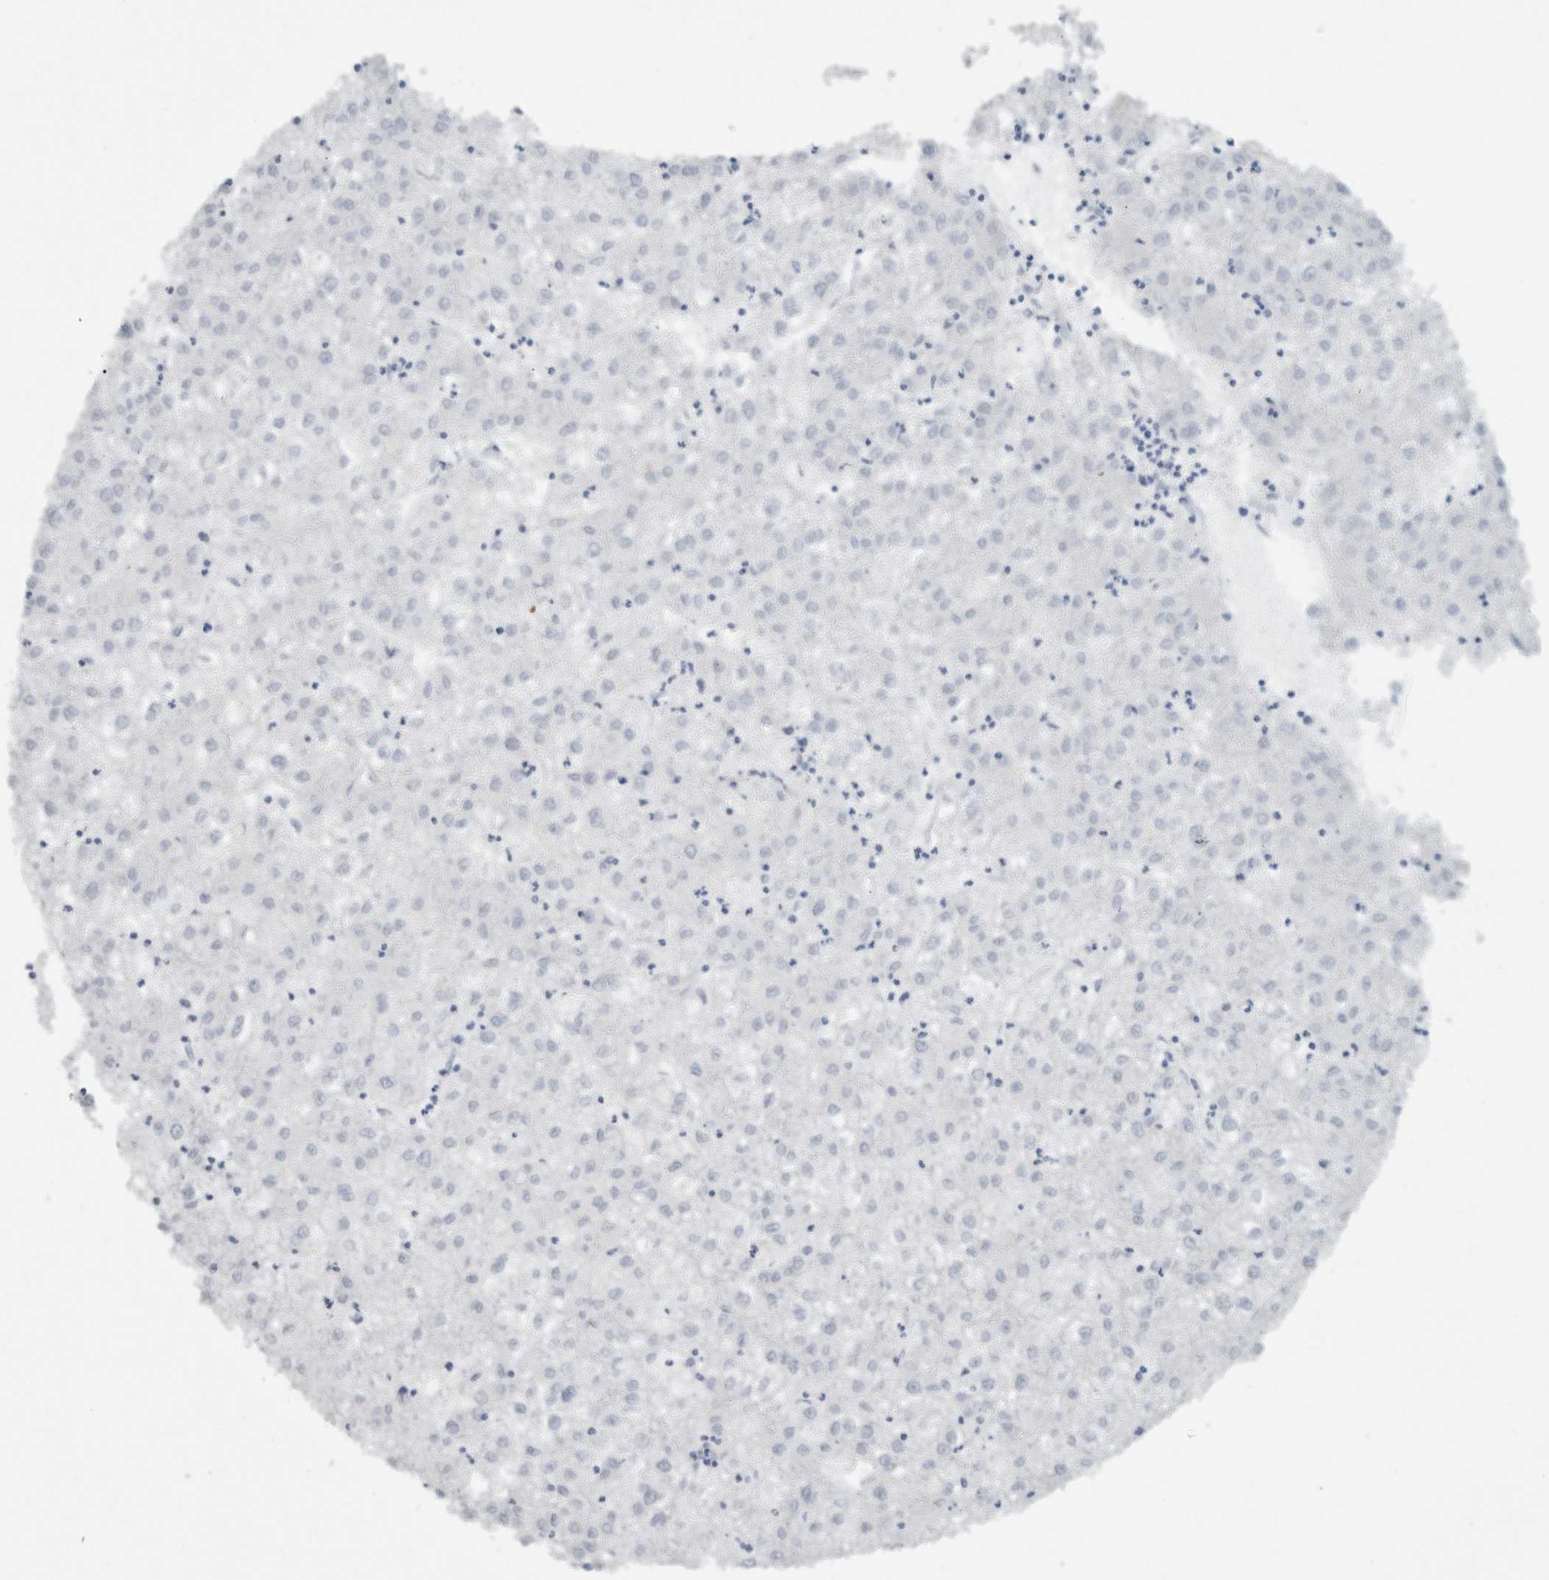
{"staining": {"intensity": "negative", "quantity": "none", "location": "none"}, "tissue": "liver cancer", "cell_type": "Tumor cells", "image_type": "cancer", "snomed": [{"axis": "morphology", "description": "Carcinoma, Hepatocellular, NOS"}, {"axis": "topography", "description": "Liver"}], "caption": "DAB (3,3'-diaminobenzidine) immunohistochemical staining of human liver cancer (hepatocellular carcinoma) reveals no significant positivity in tumor cells.", "gene": "FMR1NB", "patient": {"sex": "male", "age": 72}}